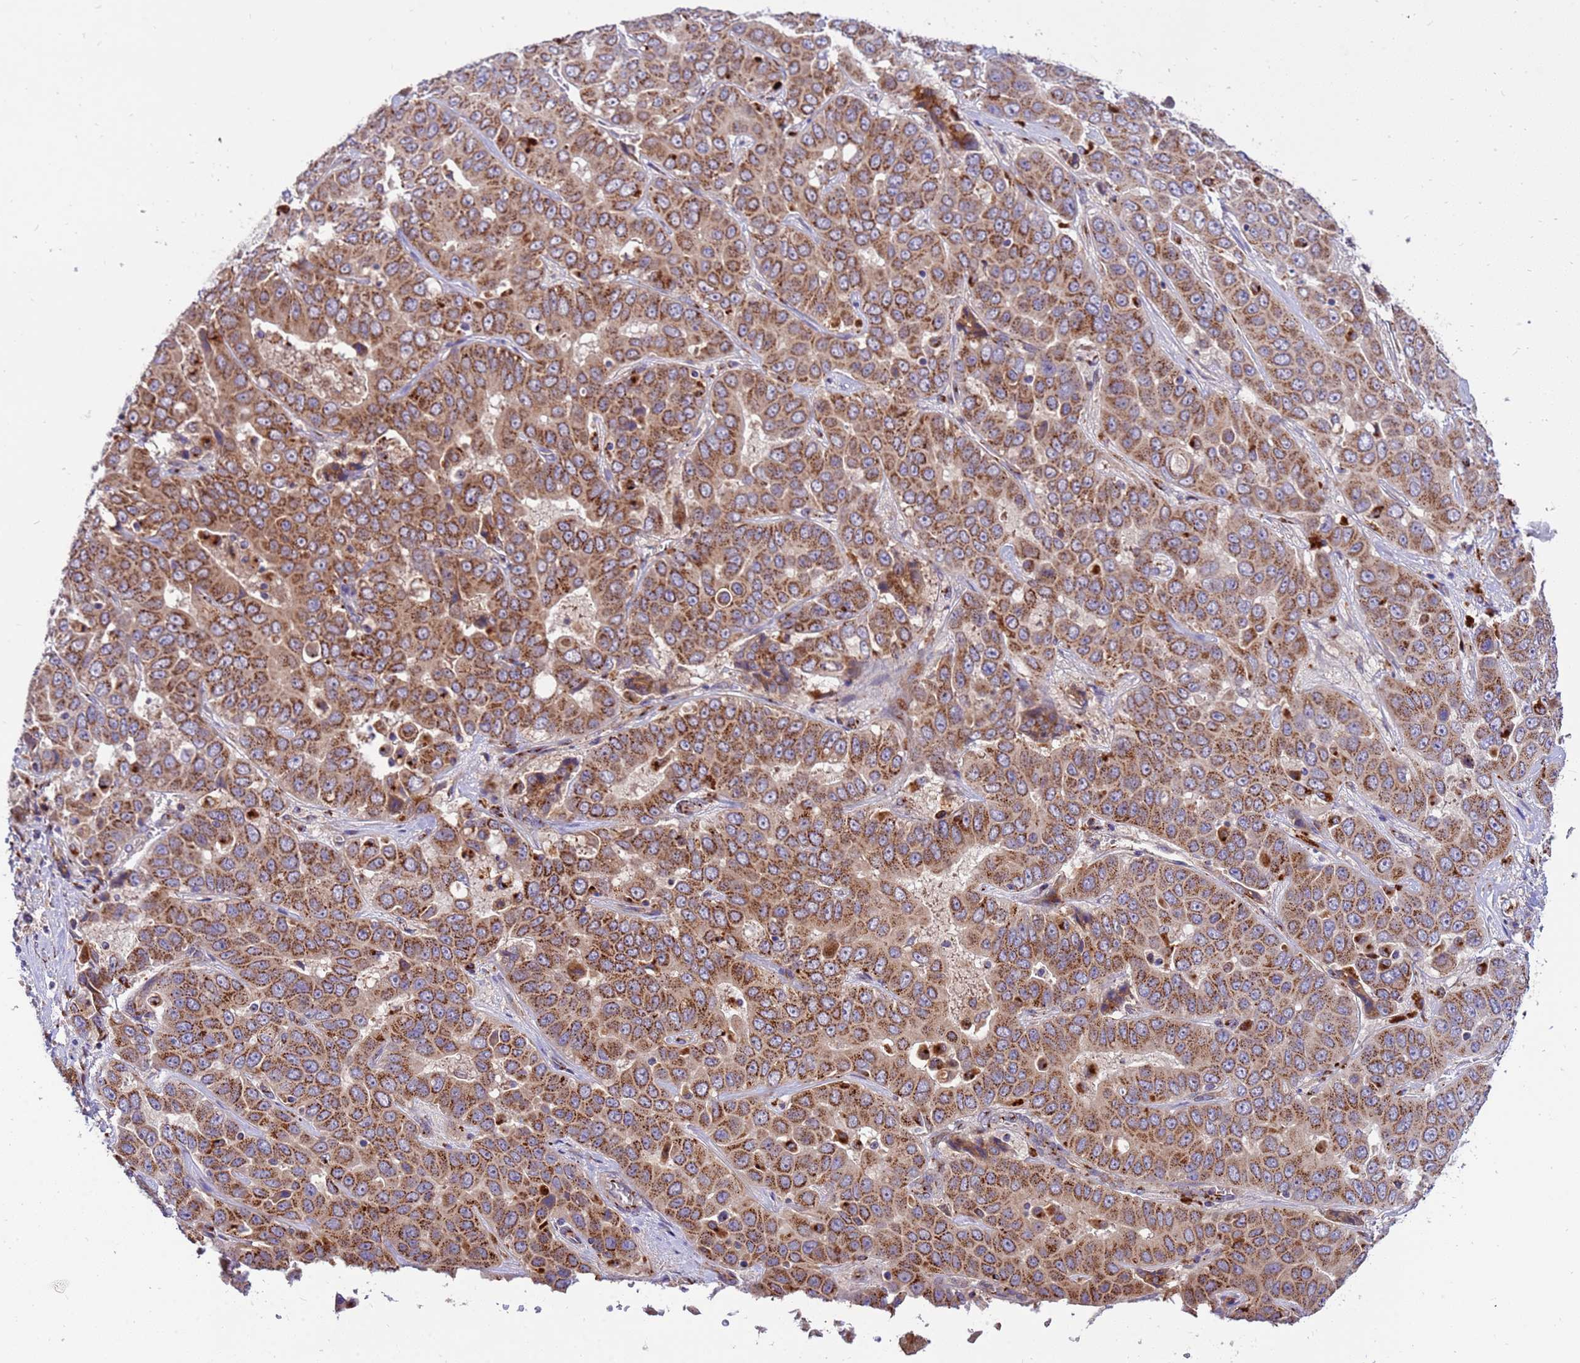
{"staining": {"intensity": "moderate", "quantity": ">75%", "location": "cytoplasmic/membranous"}, "tissue": "liver cancer", "cell_type": "Tumor cells", "image_type": "cancer", "snomed": [{"axis": "morphology", "description": "Cholangiocarcinoma"}, {"axis": "topography", "description": "Liver"}], "caption": "High-magnification brightfield microscopy of liver cancer stained with DAB (brown) and counterstained with hematoxylin (blue). tumor cells exhibit moderate cytoplasmic/membranous positivity is identified in approximately>75% of cells.", "gene": "HPS3", "patient": {"sex": "female", "age": 52}}